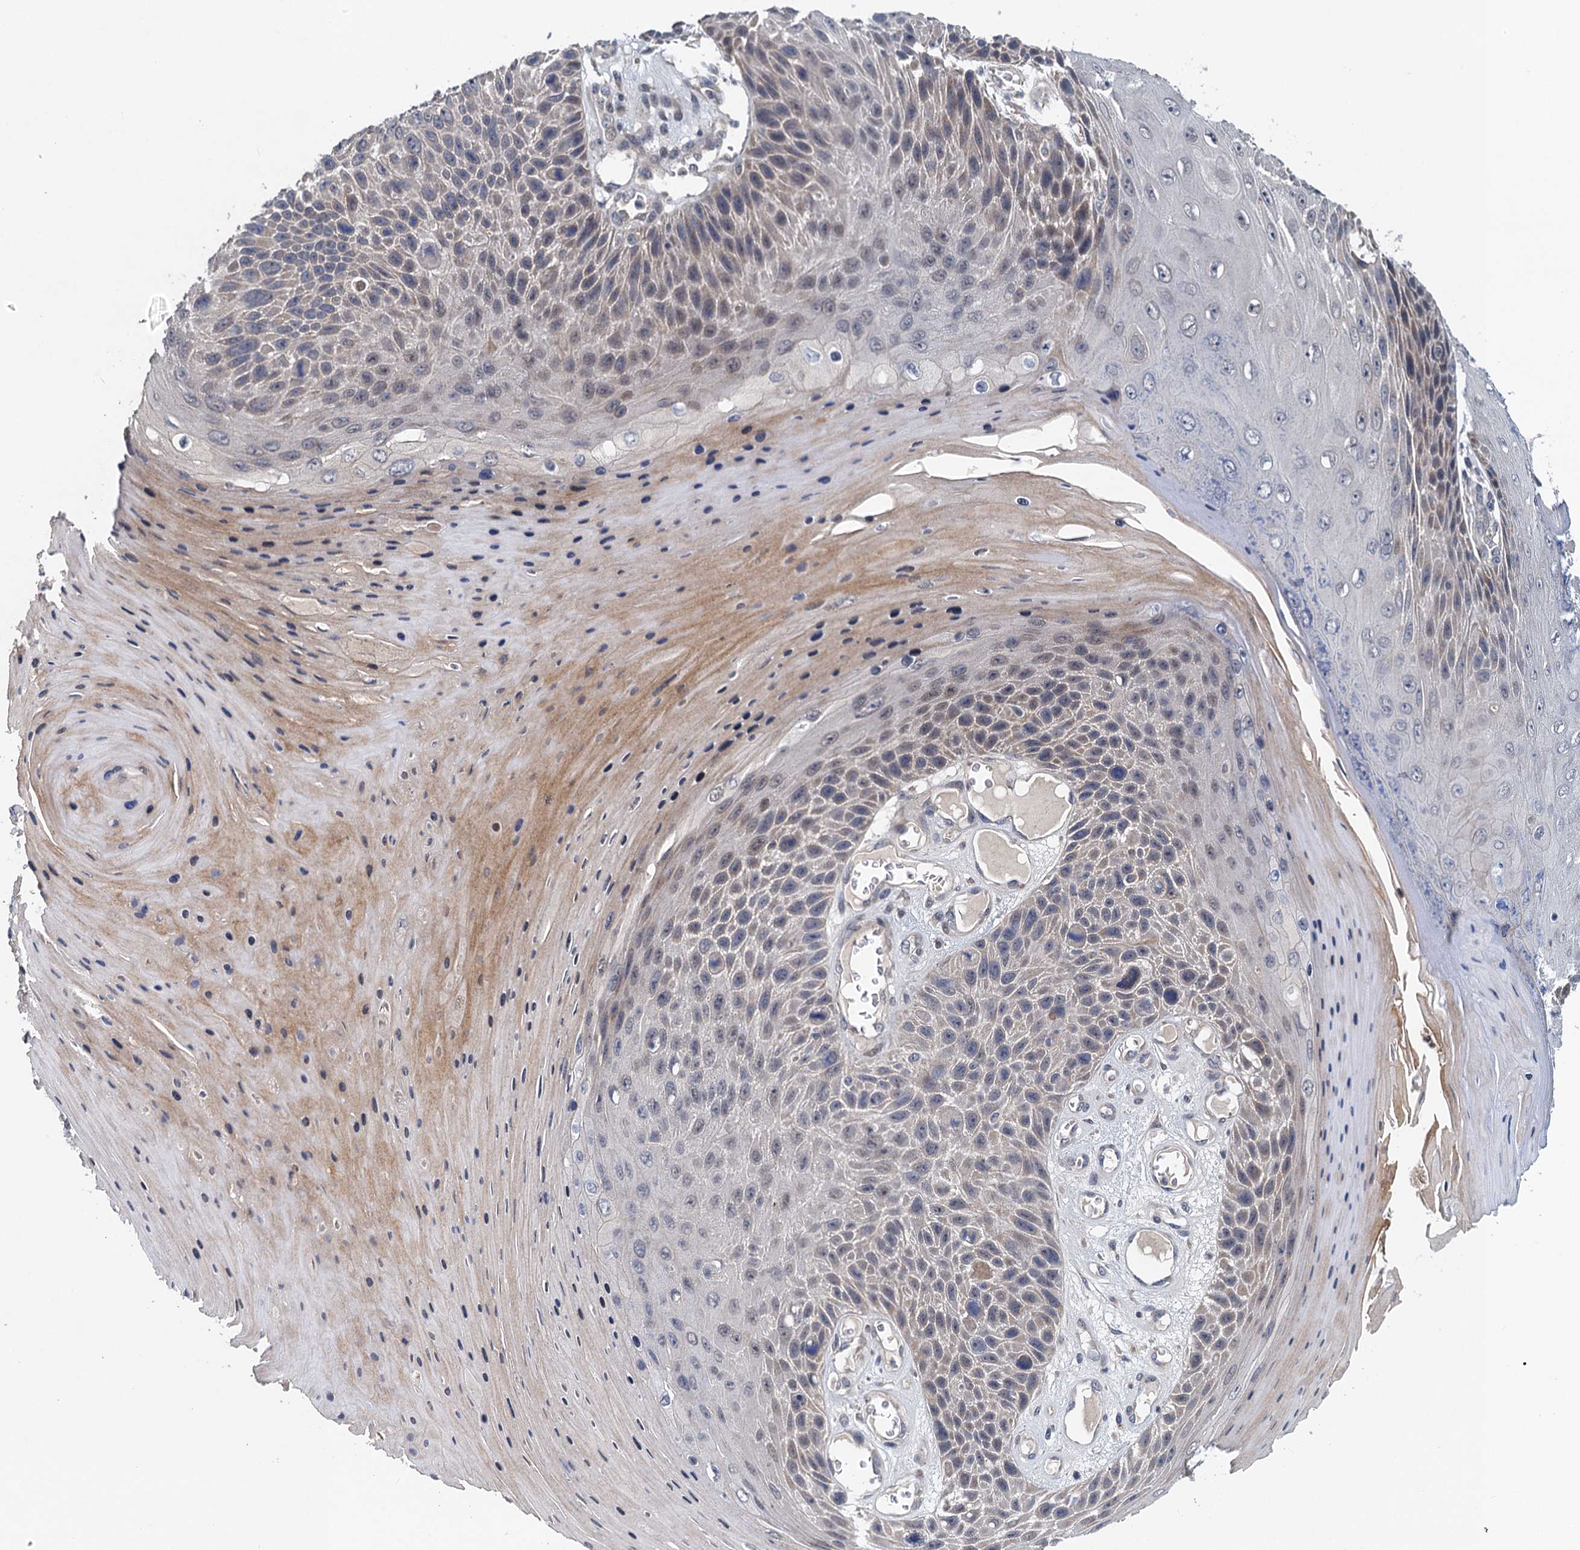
{"staining": {"intensity": "negative", "quantity": "none", "location": "none"}, "tissue": "skin cancer", "cell_type": "Tumor cells", "image_type": "cancer", "snomed": [{"axis": "morphology", "description": "Squamous cell carcinoma, NOS"}, {"axis": "topography", "description": "Skin"}], "caption": "High magnification brightfield microscopy of skin cancer stained with DAB (3,3'-diaminobenzidine) (brown) and counterstained with hematoxylin (blue): tumor cells show no significant expression.", "gene": "MDM1", "patient": {"sex": "female", "age": 88}}